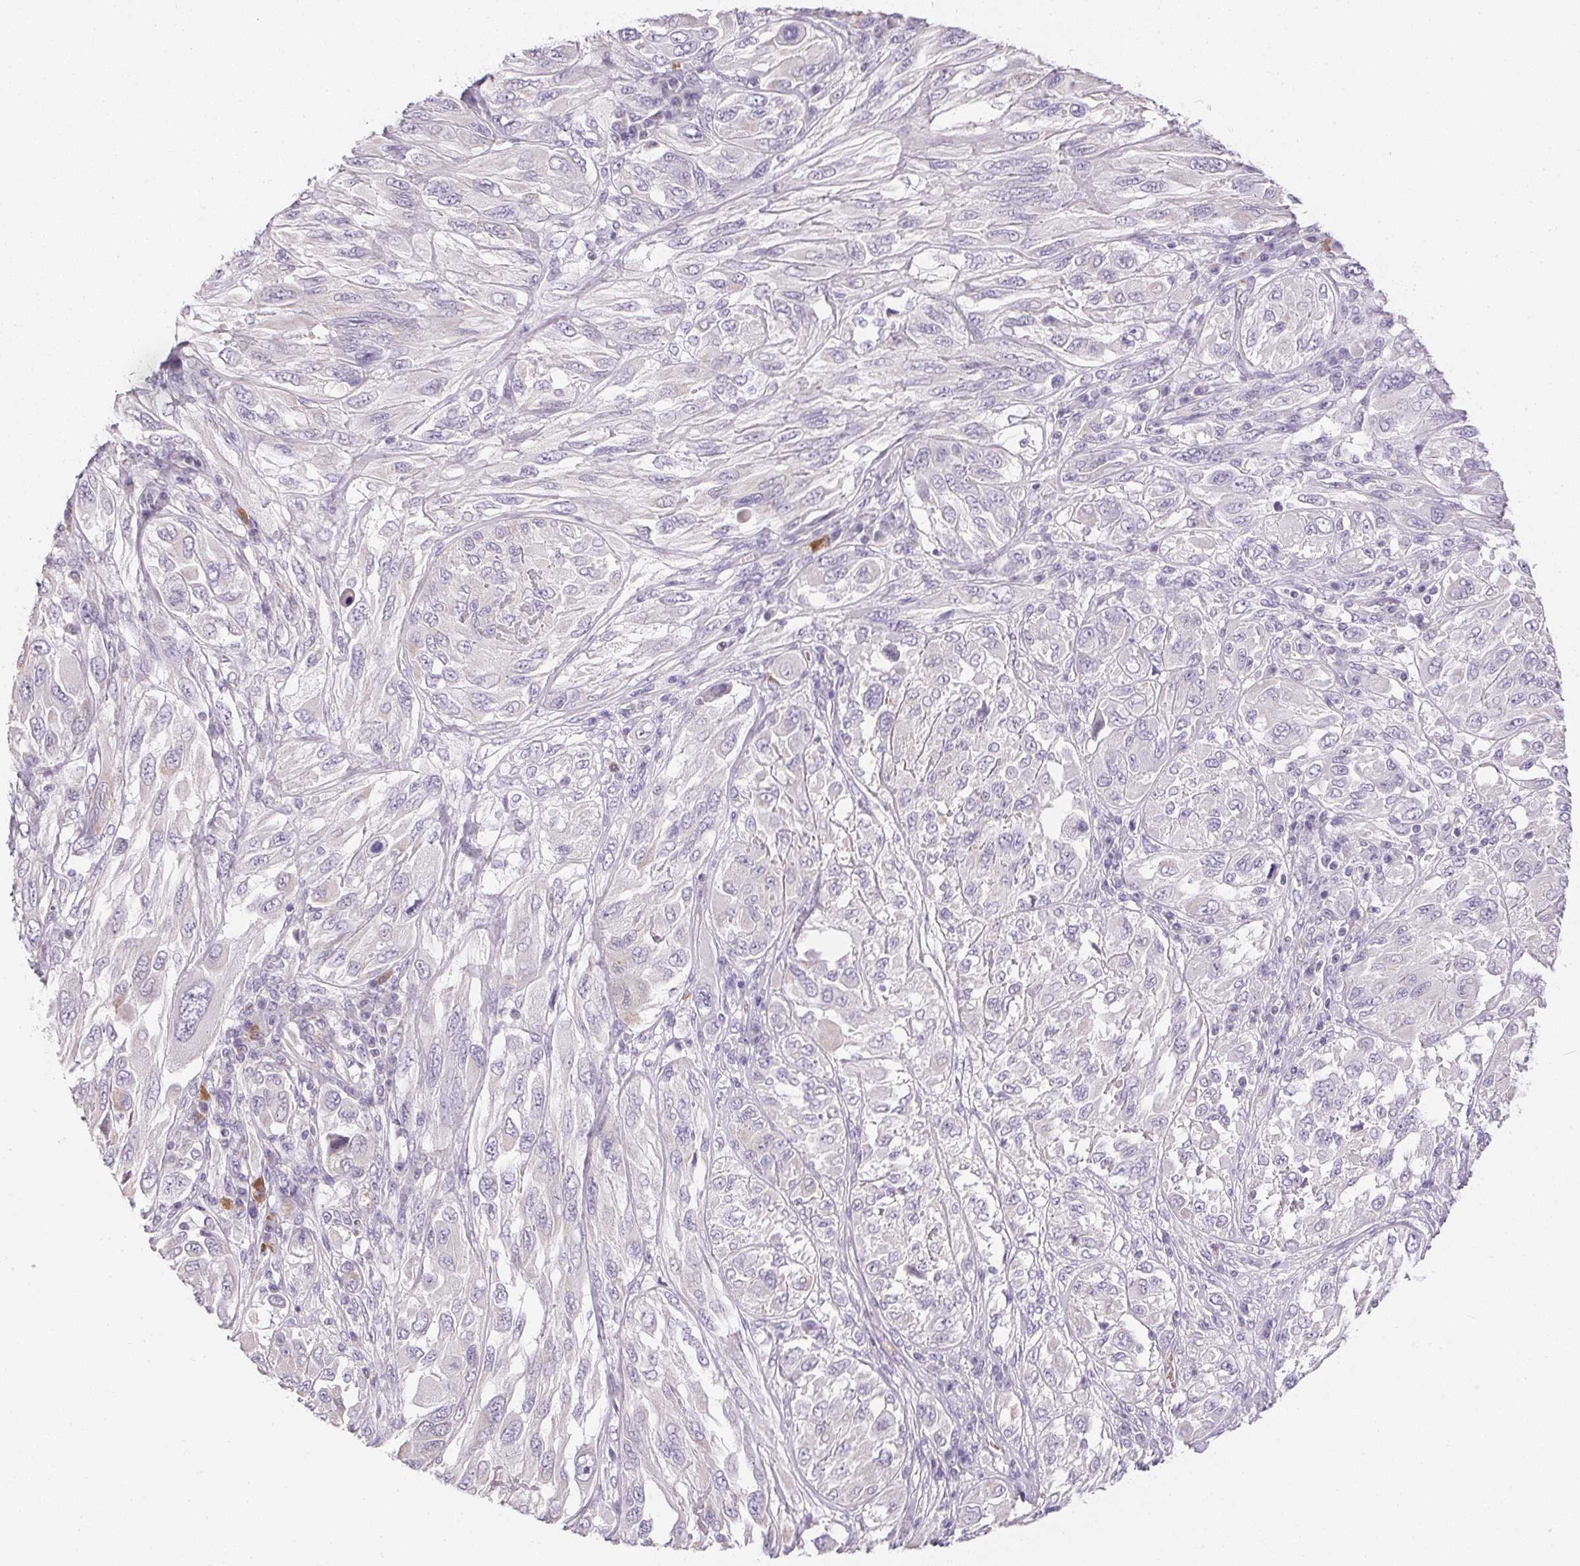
{"staining": {"intensity": "negative", "quantity": "none", "location": "none"}, "tissue": "melanoma", "cell_type": "Tumor cells", "image_type": "cancer", "snomed": [{"axis": "morphology", "description": "Malignant melanoma, NOS"}, {"axis": "topography", "description": "Skin"}], "caption": "The image displays no significant positivity in tumor cells of melanoma.", "gene": "SMYD1", "patient": {"sex": "female", "age": 91}}